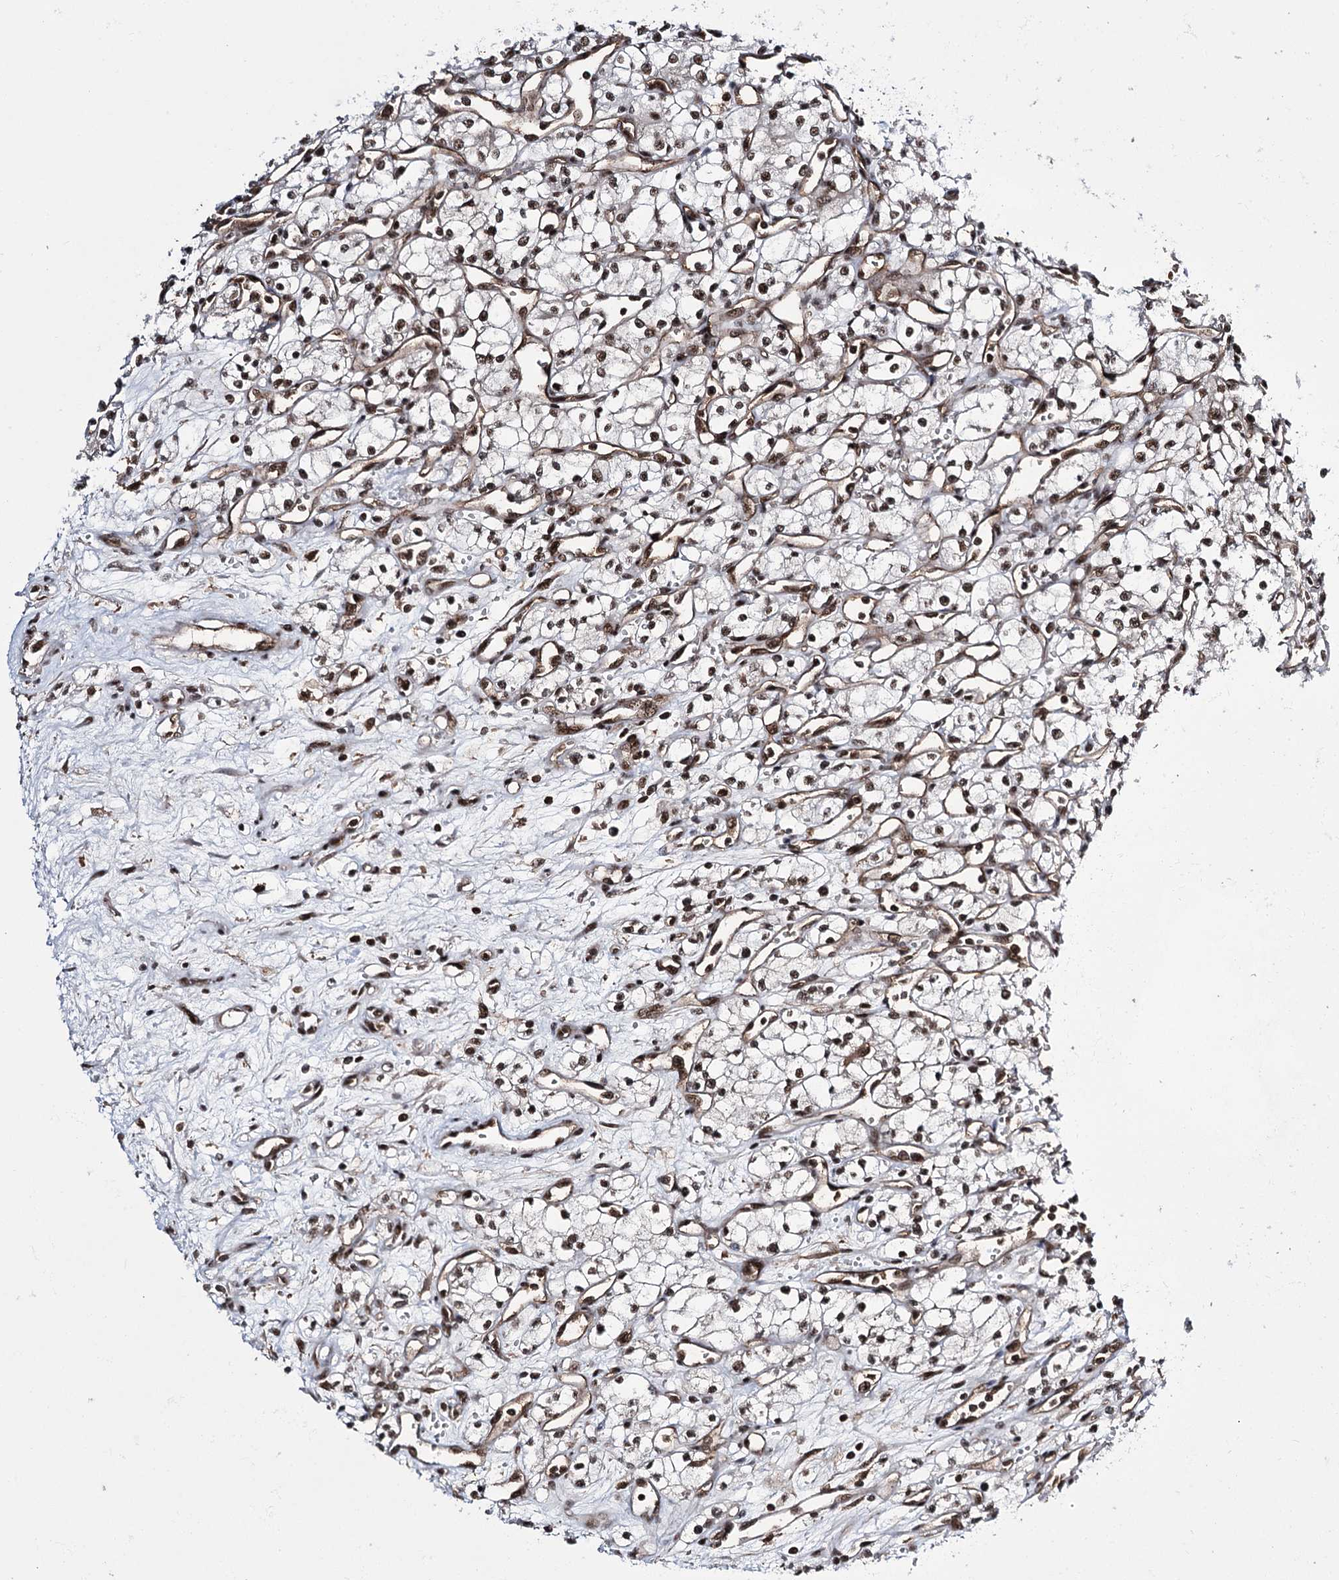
{"staining": {"intensity": "strong", "quantity": "25%-75%", "location": "nuclear"}, "tissue": "renal cancer", "cell_type": "Tumor cells", "image_type": "cancer", "snomed": [{"axis": "morphology", "description": "Adenocarcinoma, NOS"}, {"axis": "topography", "description": "Kidney"}], "caption": "About 25%-75% of tumor cells in human adenocarcinoma (renal) display strong nuclear protein staining as visualized by brown immunohistochemical staining.", "gene": "PRPF40A", "patient": {"sex": "male", "age": 59}}